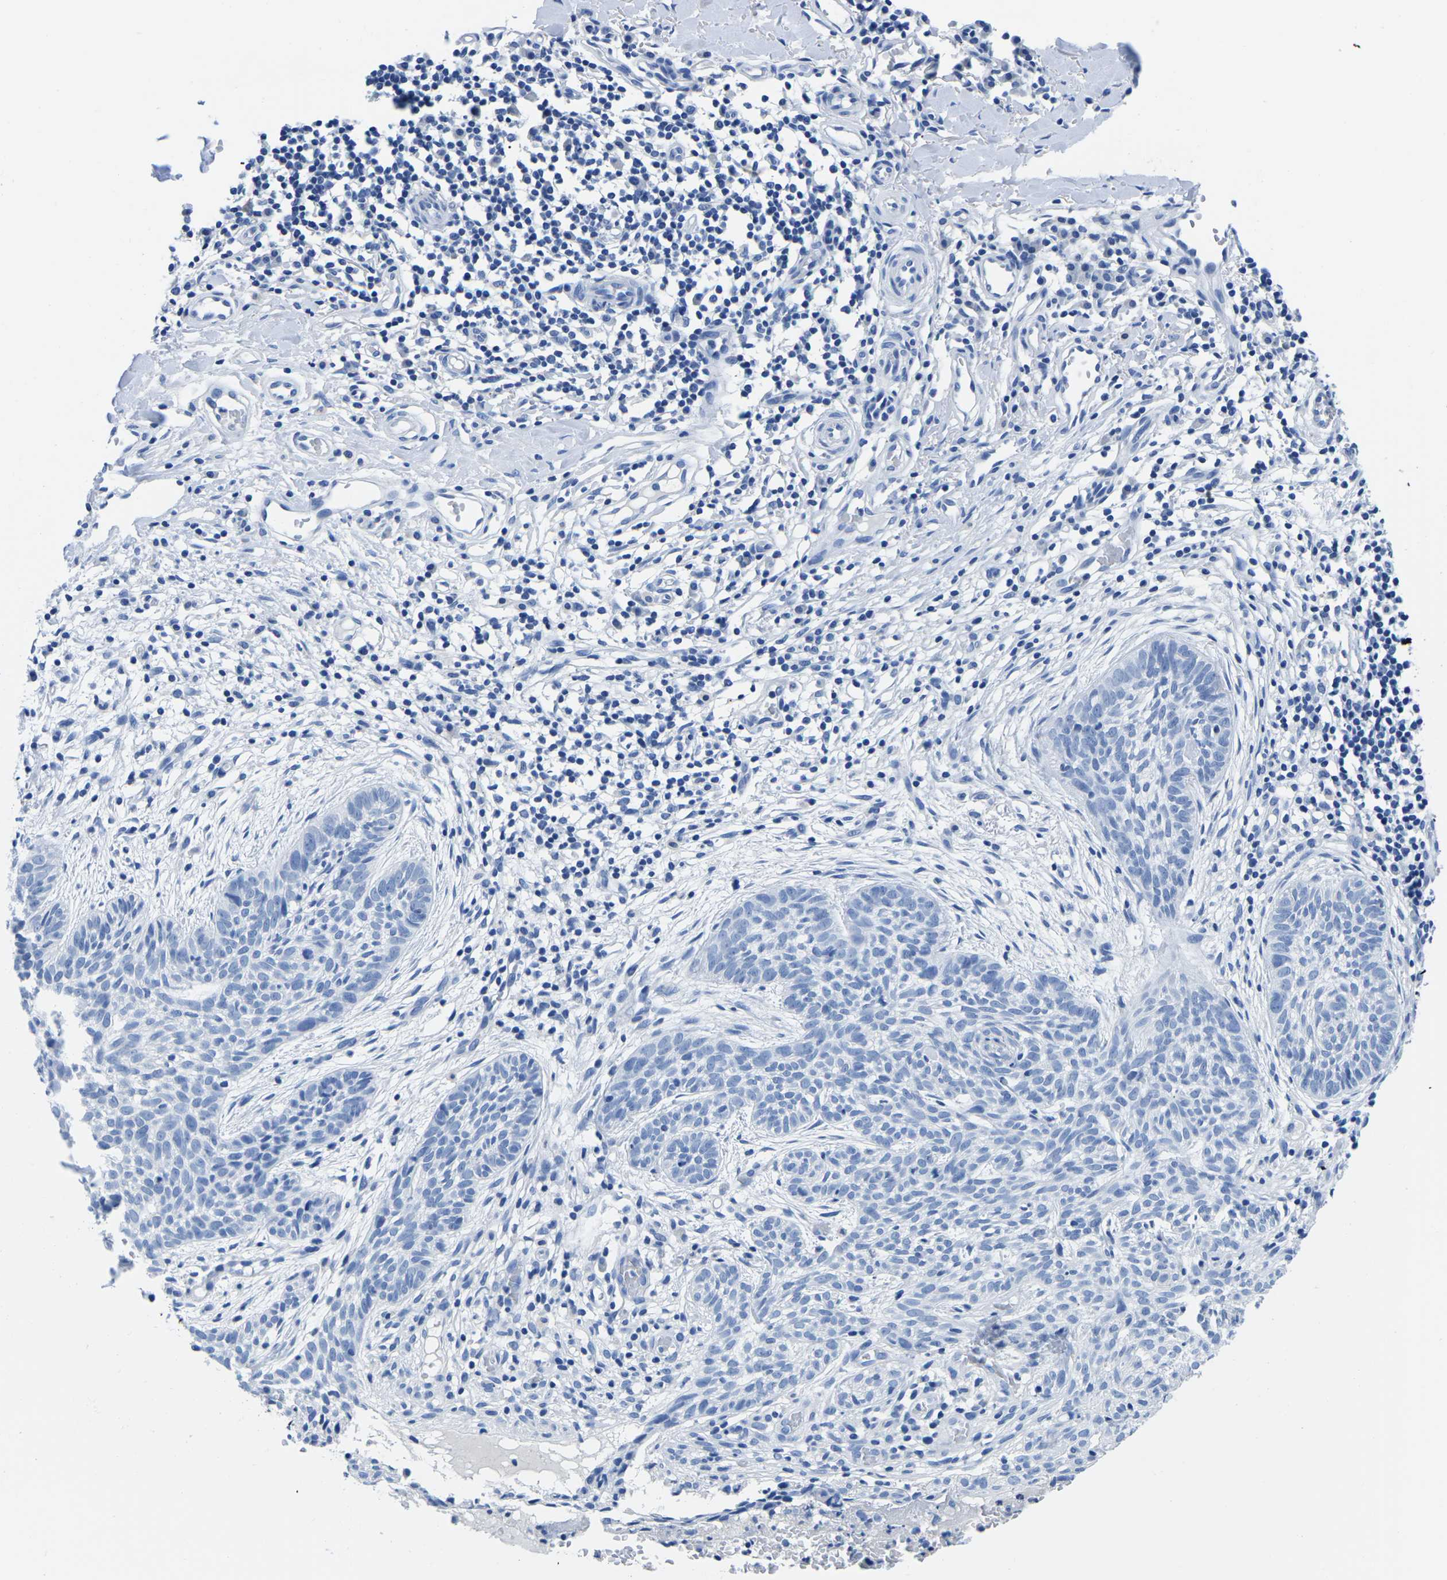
{"staining": {"intensity": "negative", "quantity": "none", "location": "none"}, "tissue": "skin cancer", "cell_type": "Tumor cells", "image_type": "cancer", "snomed": [{"axis": "morphology", "description": "Basal cell carcinoma"}, {"axis": "topography", "description": "Skin"}], "caption": "This is an immunohistochemistry (IHC) photomicrograph of human skin basal cell carcinoma. There is no expression in tumor cells.", "gene": "CYP1A2", "patient": {"sex": "female", "age": 59}}